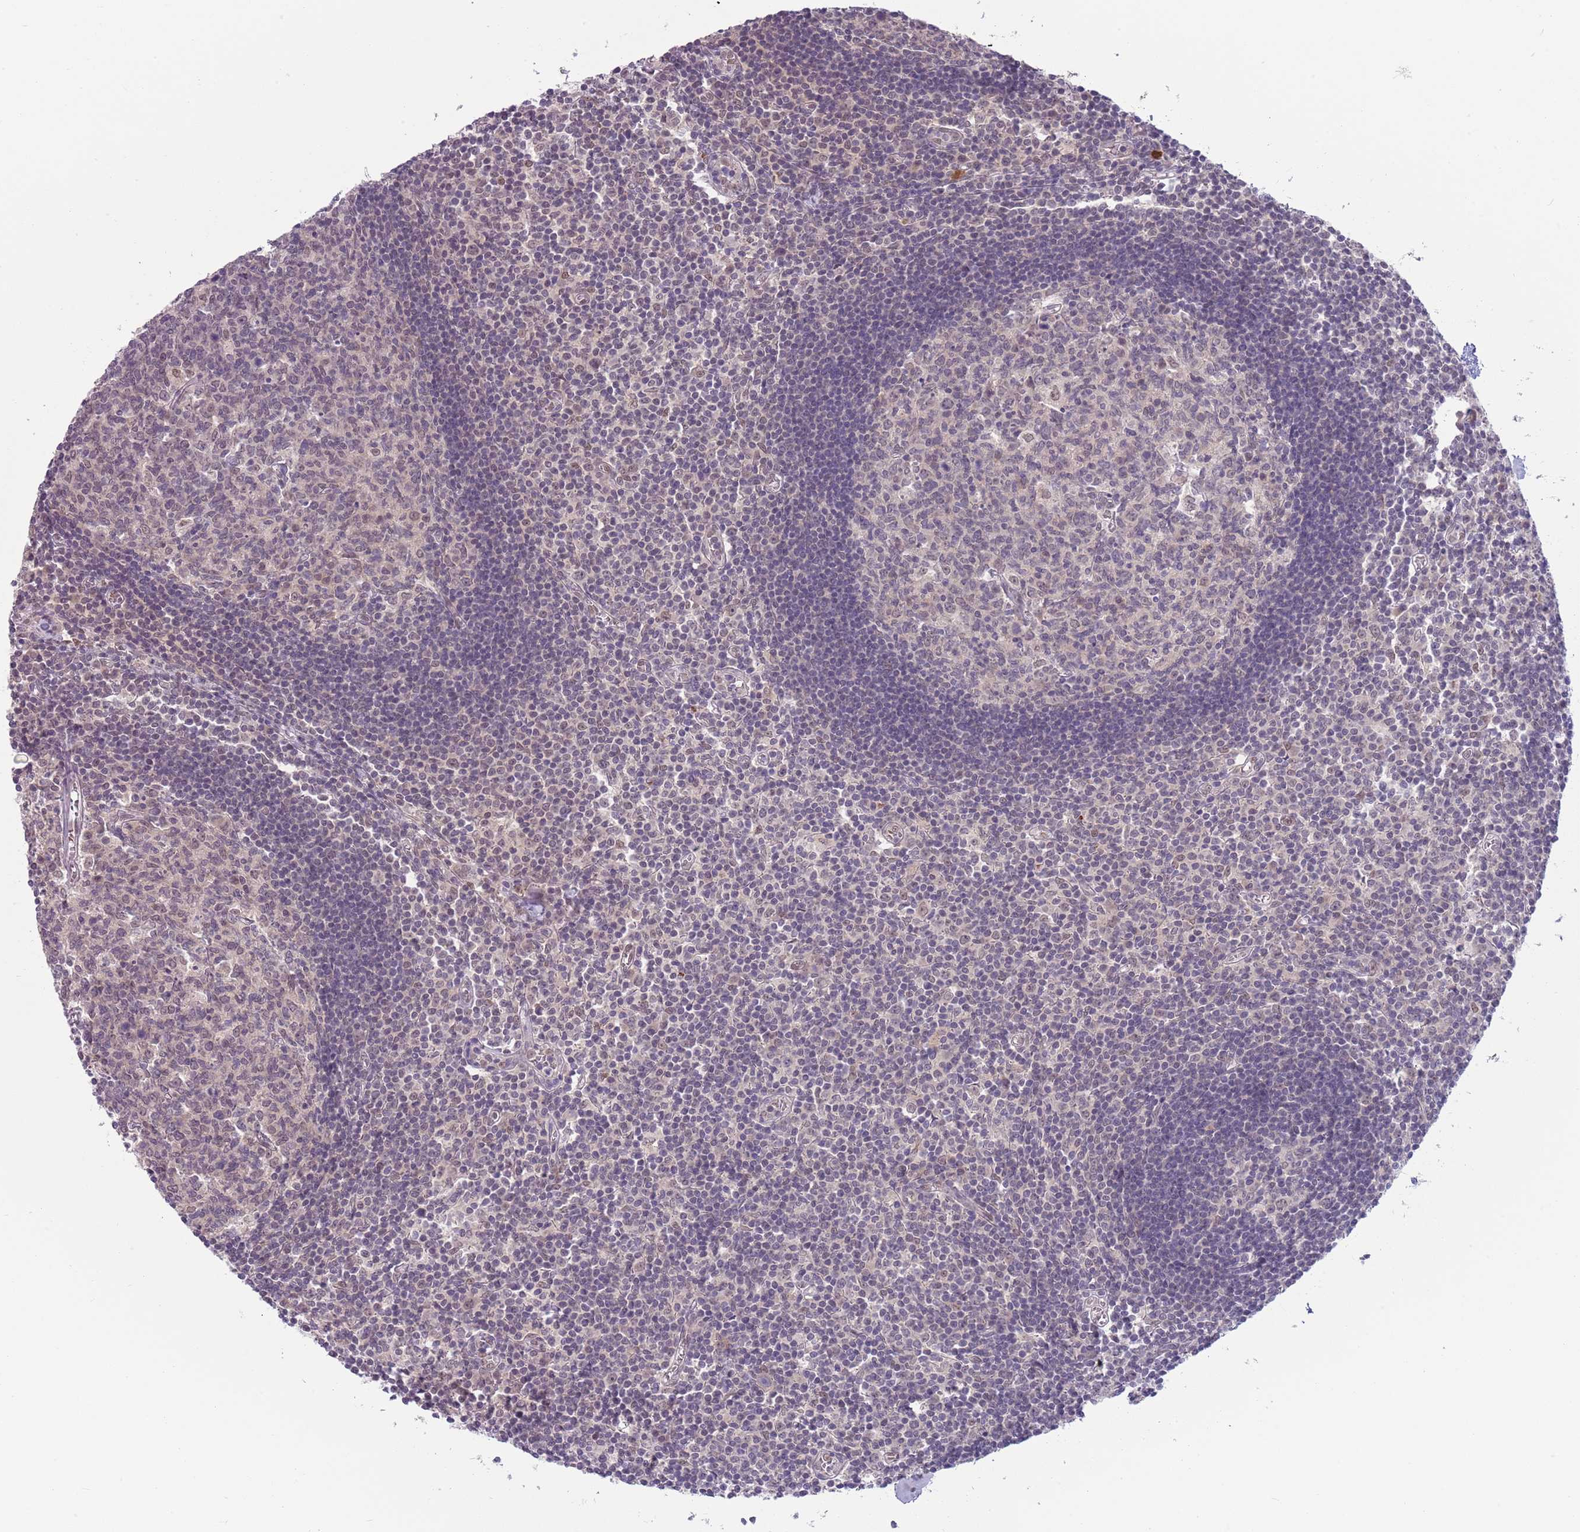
{"staining": {"intensity": "negative", "quantity": "none", "location": "none"}, "tissue": "lymph node", "cell_type": "Germinal center cells", "image_type": "normal", "snomed": [{"axis": "morphology", "description": "Normal tissue, NOS"}, {"axis": "topography", "description": "Lymph node"}], "caption": "This is an immunohistochemistry (IHC) image of benign lymph node. There is no expression in germinal center cells.", "gene": "TM2D1", "patient": {"sex": "female", "age": 55}}